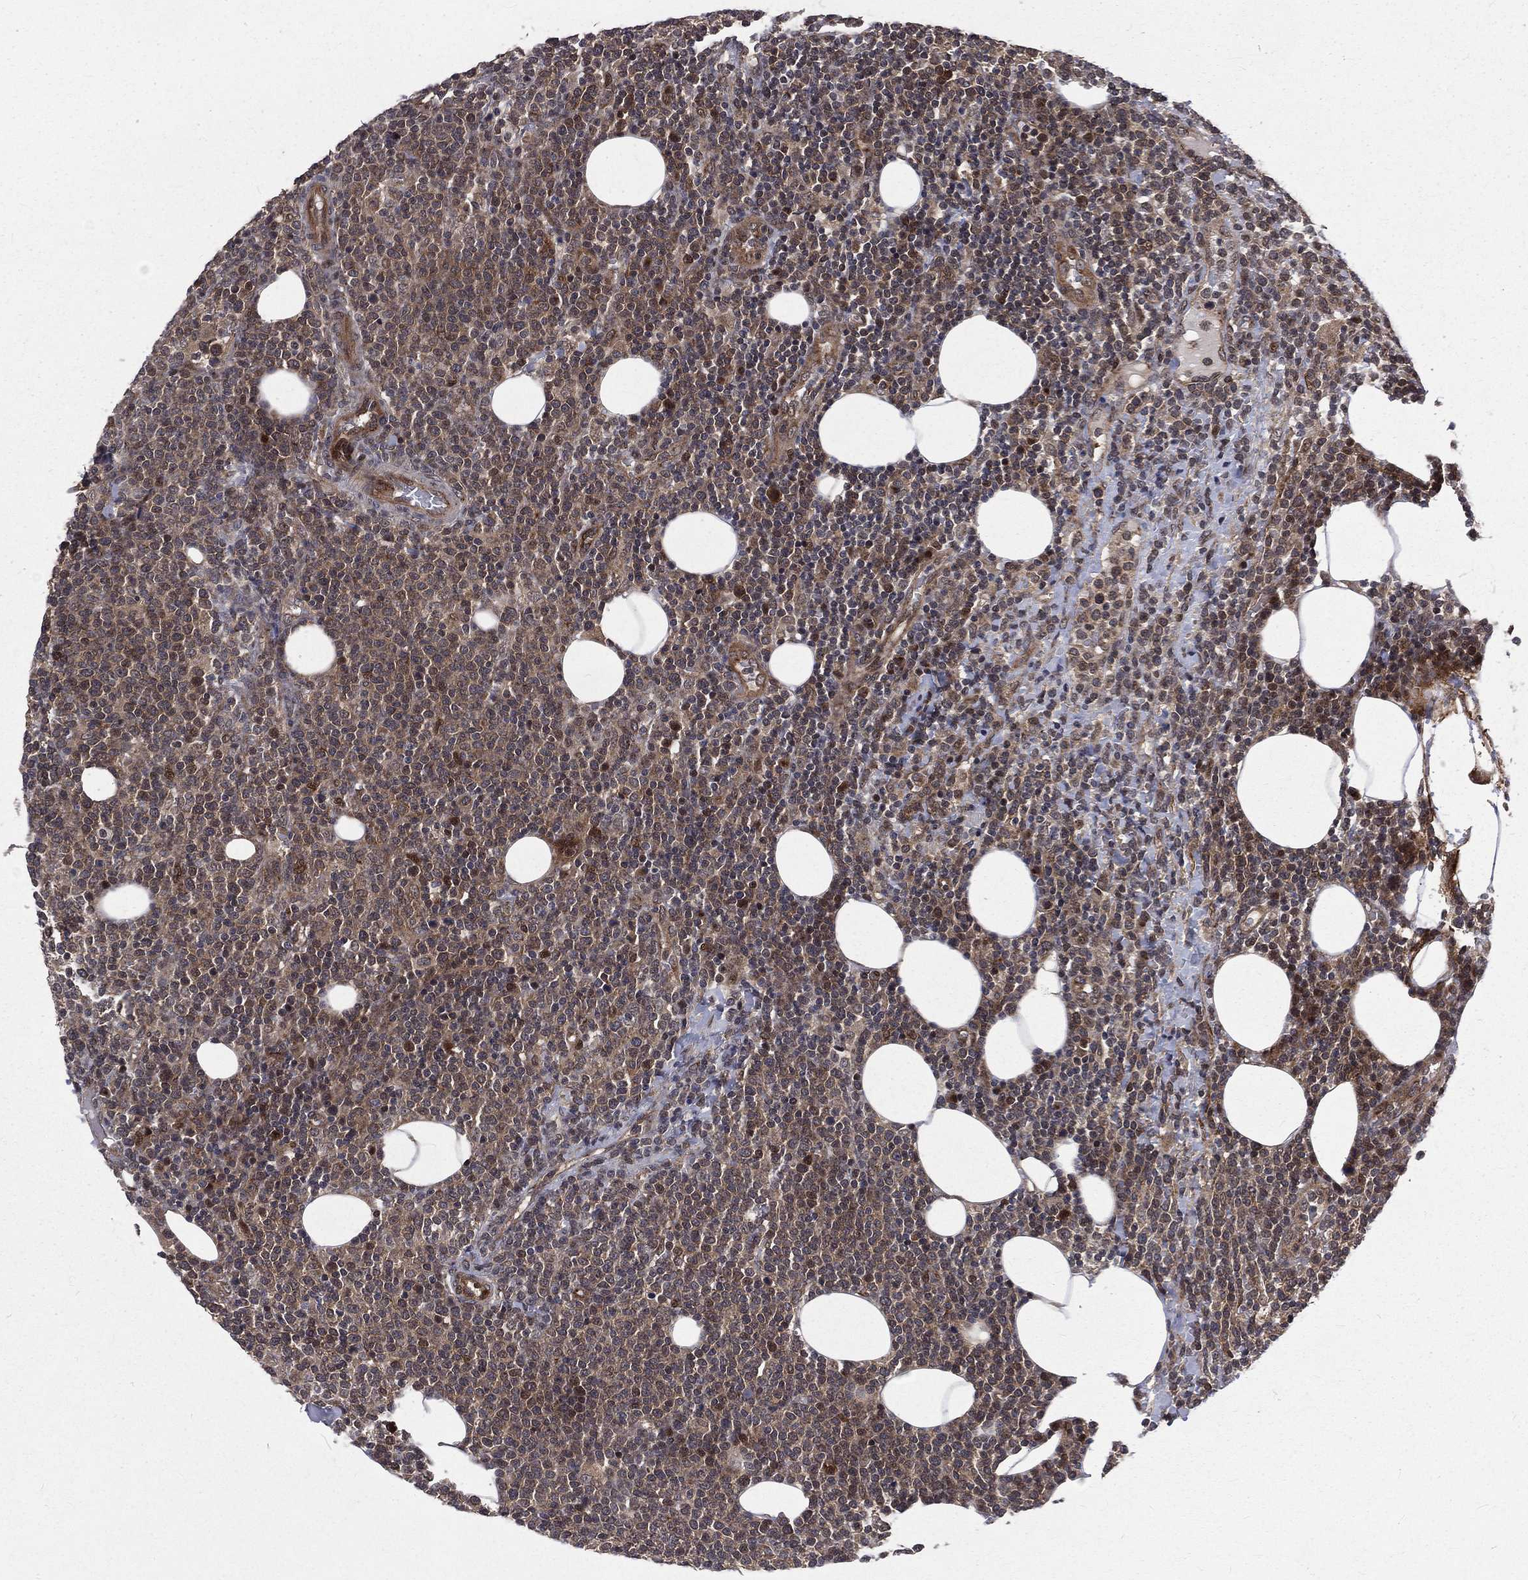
{"staining": {"intensity": "weak", "quantity": "<25%", "location": "cytoplasmic/membranous"}, "tissue": "lymphoma", "cell_type": "Tumor cells", "image_type": "cancer", "snomed": [{"axis": "morphology", "description": "Malignant lymphoma, non-Hodgkin's type, High grade"}, {"axis": "topography", "description": "Lymph node"}], "caption": "A micrograph of high-grade malignant lymphoma, non-Hodgkin's type stained for a protein reveals no brown staining in tumor cells.", "gene": "ARL3", "patient": {"sex": "male", "age": 61}}